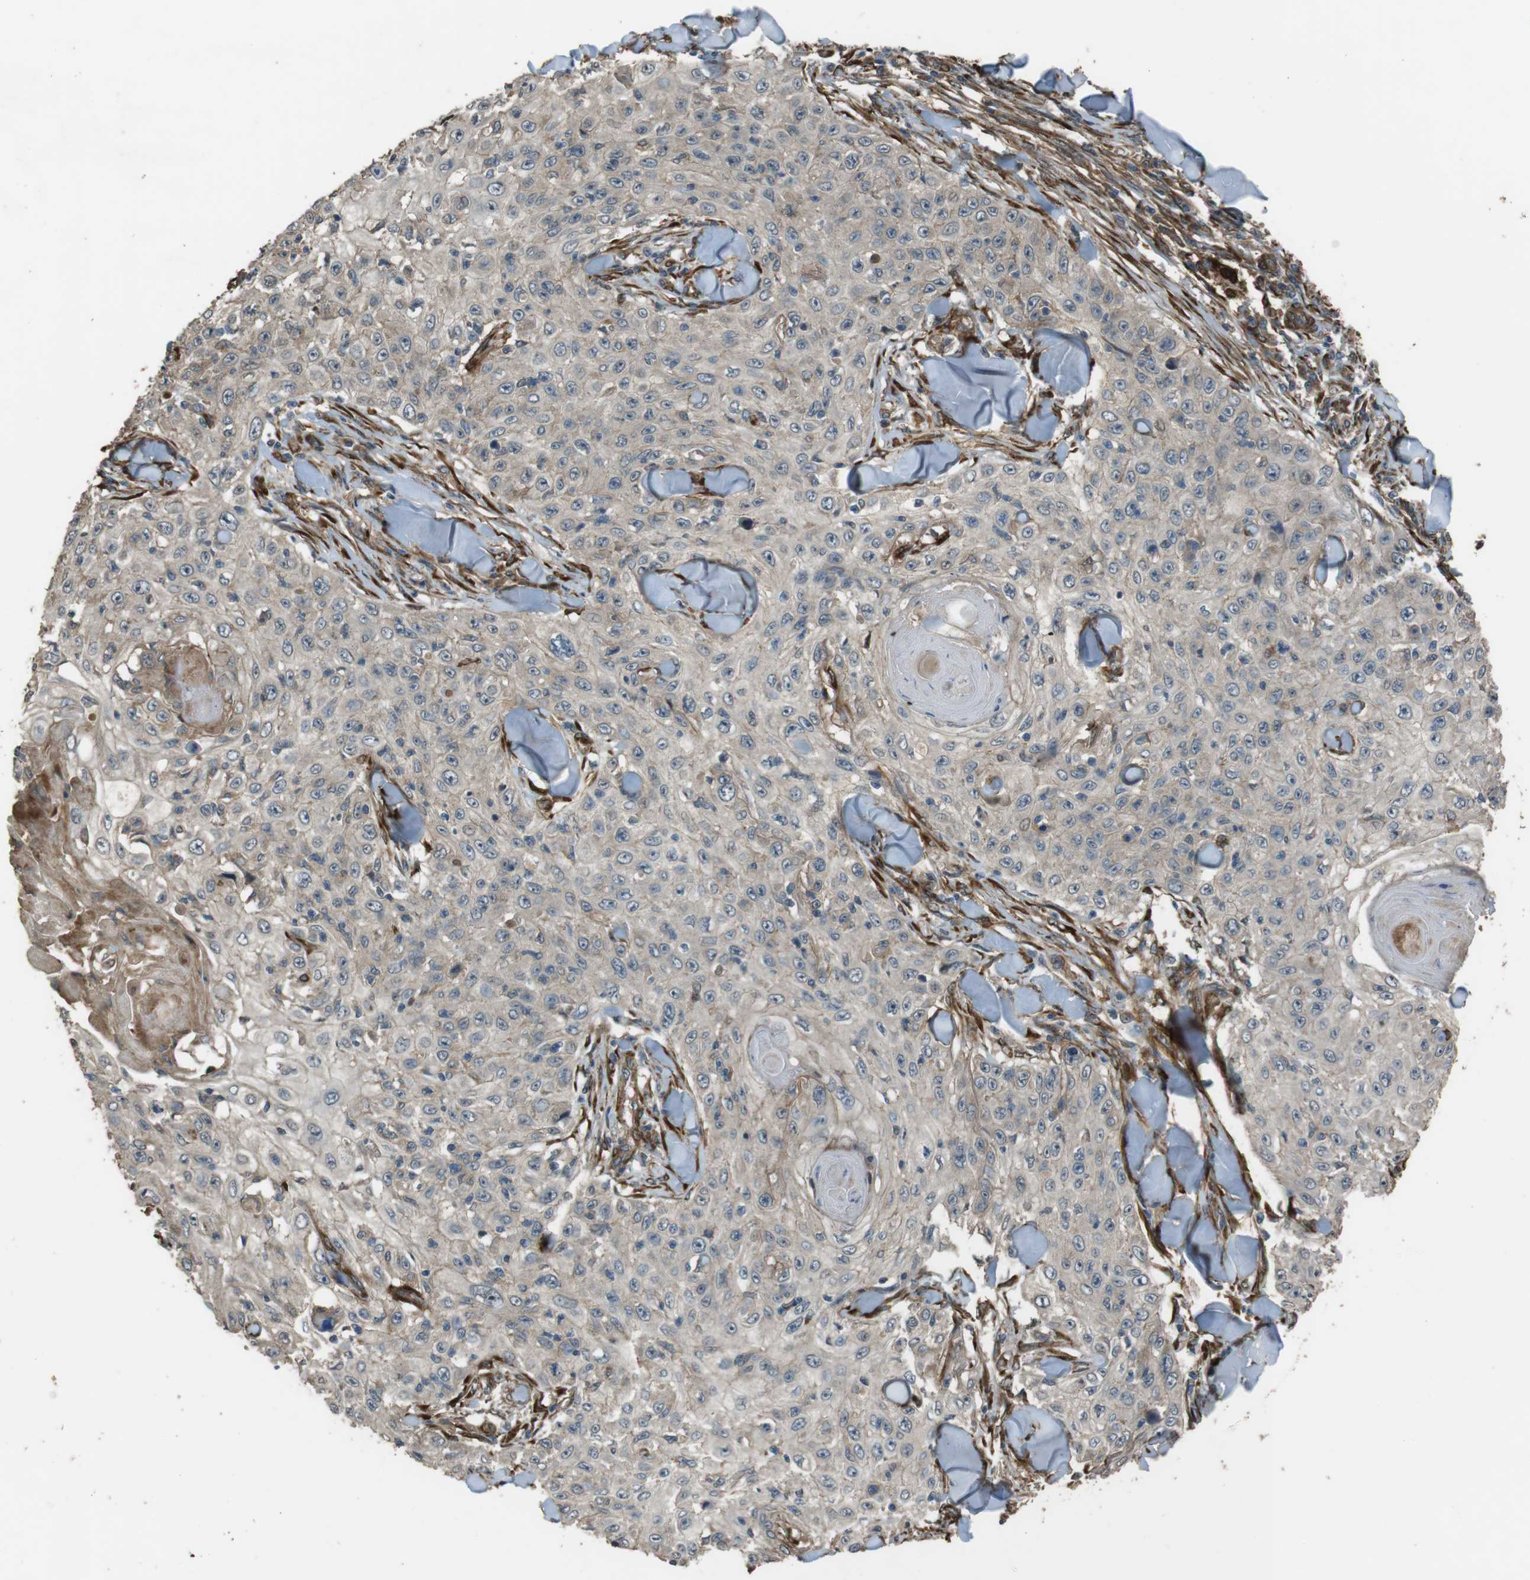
{"staining": {"intensity": "negative", "quantity": "none", "location": "none"}, "tissue": "skin cancer", "cell_type": "Tumor cells", "image_type": "cancer", "snomed": [{"axis": "morphology", "description": "Squamous cell carcinoma, NOS"}, {"axis": "topography", "description": "Skin"}], "caption": "Immunohistochemistry (IHC) micrograph of neoplastic tissue: skin cancer (squamous cell carcinoma) stained with DAB exhibits no significant protein staining in tumor cells.", "gene": "MSRB3", "patient": {"sex": "male", "age": 86}}